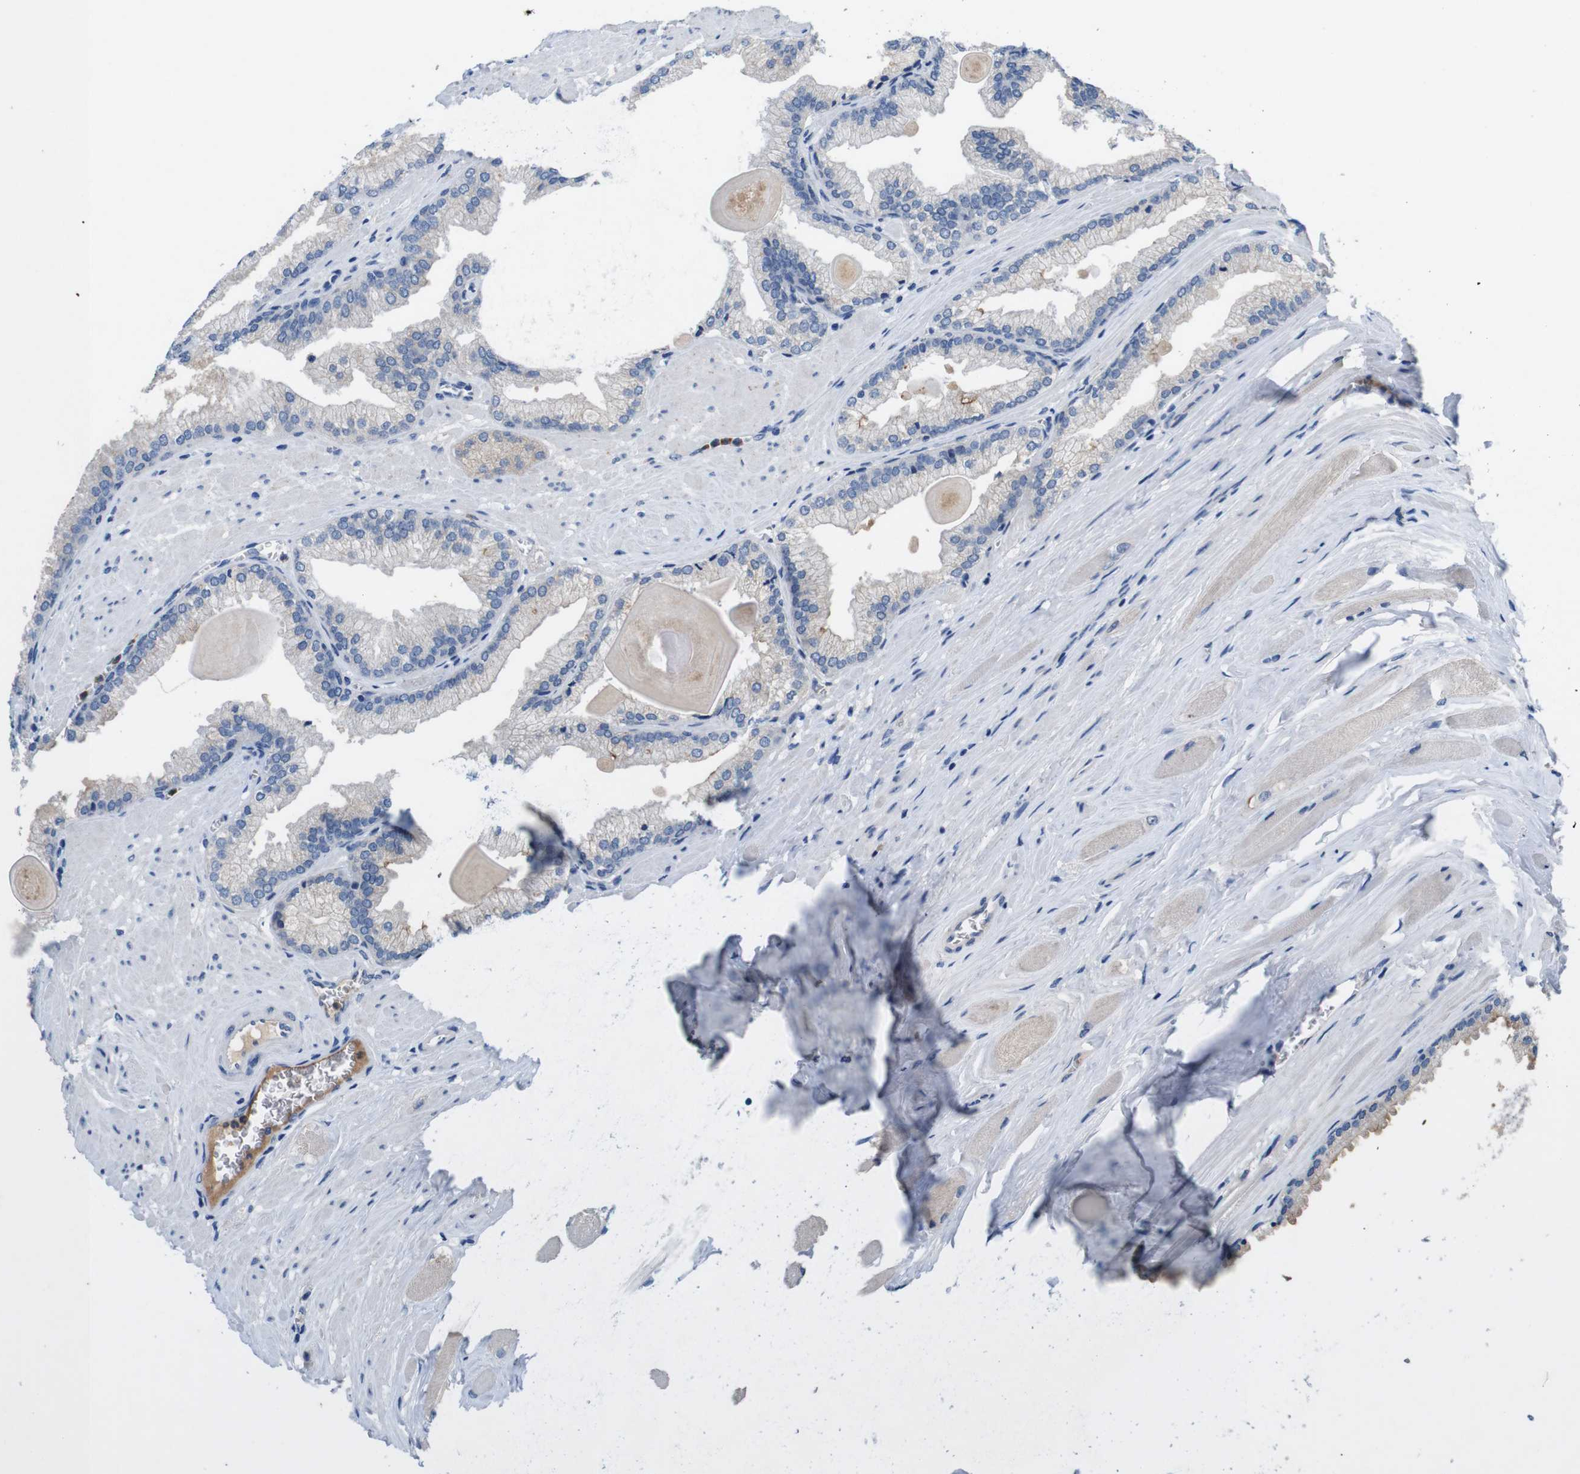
{"staining": {"intensity": "negative", "quantity": "none", "location": "none"}, "tissue": "prostate cancer", "cell_type": "Tumor cells", "image_type": "cancer", "snomed": [{"axis": "morphology", "description": "Adenocarcinoma, Low grade"}, {"axis": "topography", "description": "Prostate"}], "caption": "An immunohistochemistry (IHC) histopathology image of prostate cancer (low-grade adenocarcinoma) is shown. There is no staining in tumor cells of prostate cancer (low-grade adenocarcinoma).", "gene": "C1RL", "patient": {"sex": "male", "age": 59}}